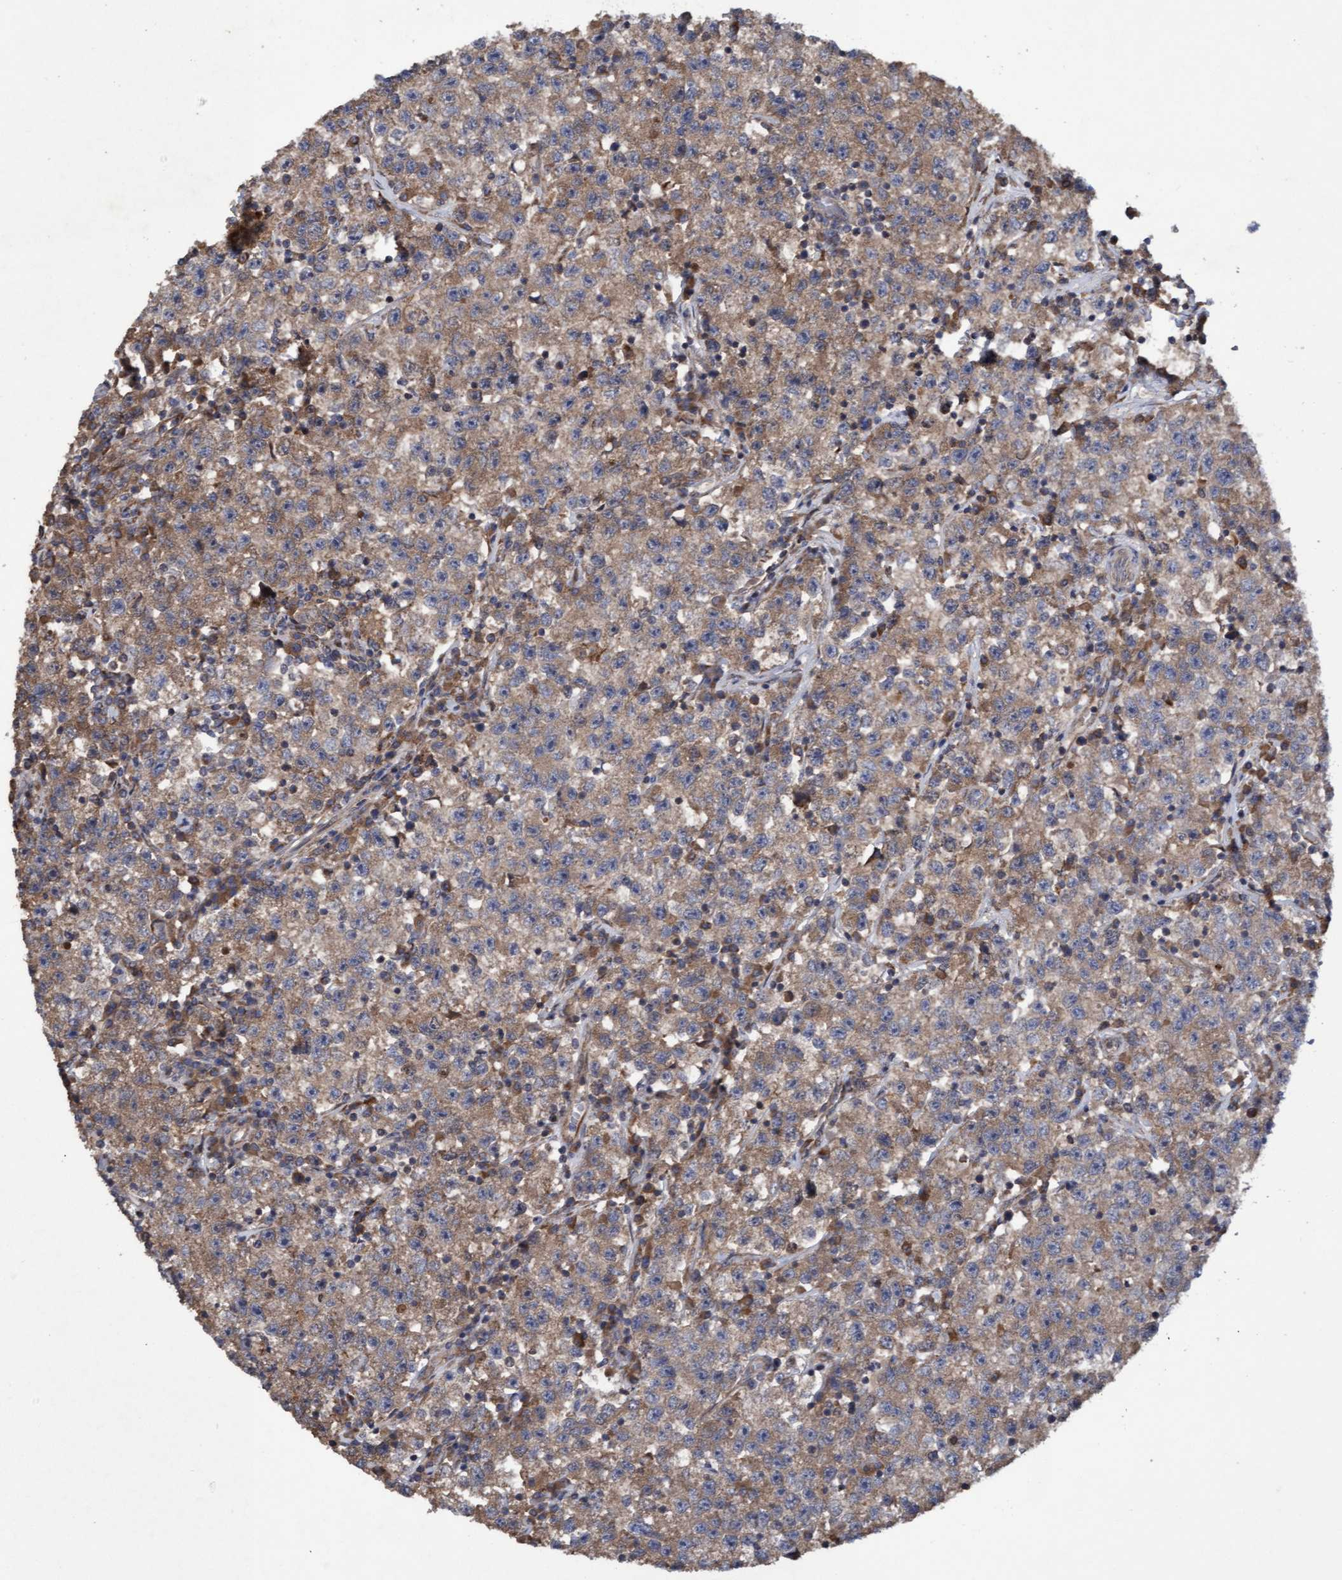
{"staining": {"intensity": "moderate", "quantity": ">75%", "location": "cytoplasmic/membranous"}, "tissue": "testis cancer", "cell_type": "Tumor cells", "image_type": "cancer", "snomed": [{"axis": "morphology", "description": "Seminoma, NOS"}, {"axis": "topography", "description": "Testis"}], "caption": "A micrograph showing moderate cytoplasmic/membranous expression in about >75% of tumor cells in testis cancer, as visualized by brown immunohistochemical staining.", "gene": "ELP5", "patient": {"sex": "male", "age": 22}}